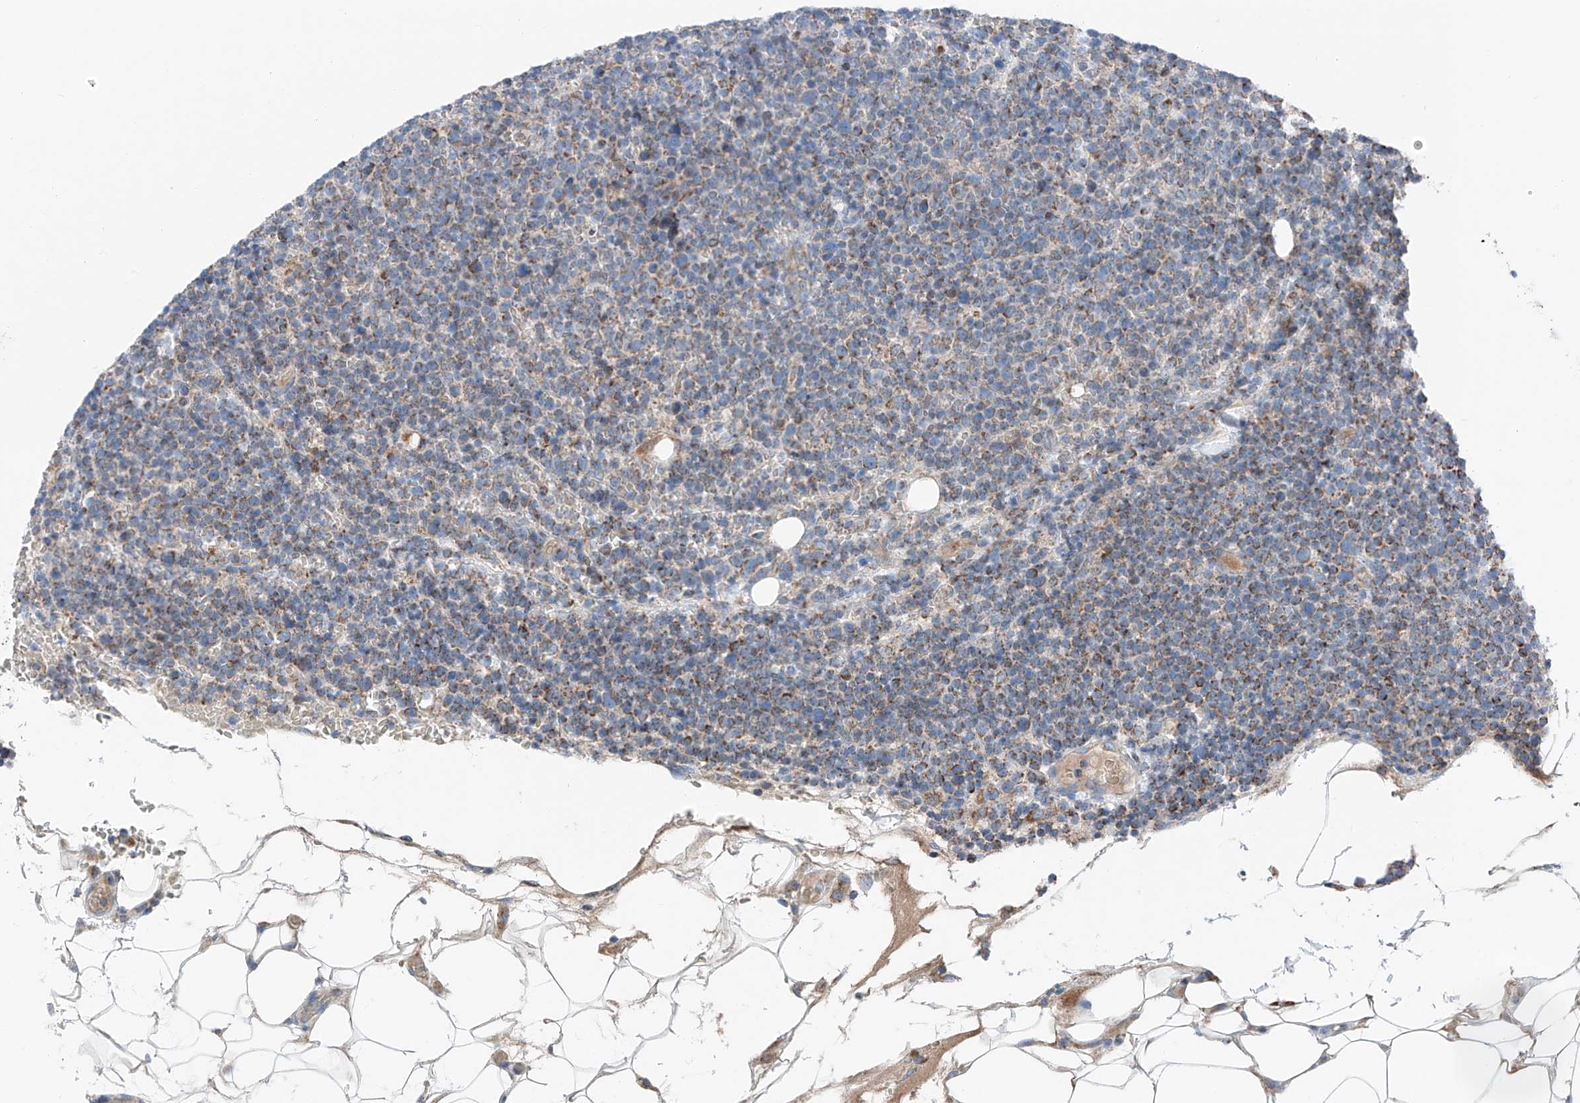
{"staining": {"intensity": "moderate", "quantity": "25%-75%", "location": "cytoplasmic/membranous"}, "tissue": "lymphoma", "cell_type": "Tumor cells", "image_type": "cancer", "snomed": [{"axis": "morphology", "description": "Malignant lymphoma, non-Hodgkin's type, High grade"}, {"axis": "topography", "description": "Lymph node"}], "caption": "The micrograph exhibits staining of lymphoma, revealing moderate cytoplasmic/membranous protein staining (brown color) within tumor cells.", "gene": "MRAP", "patient": {"sex": "male", "age": 61}}